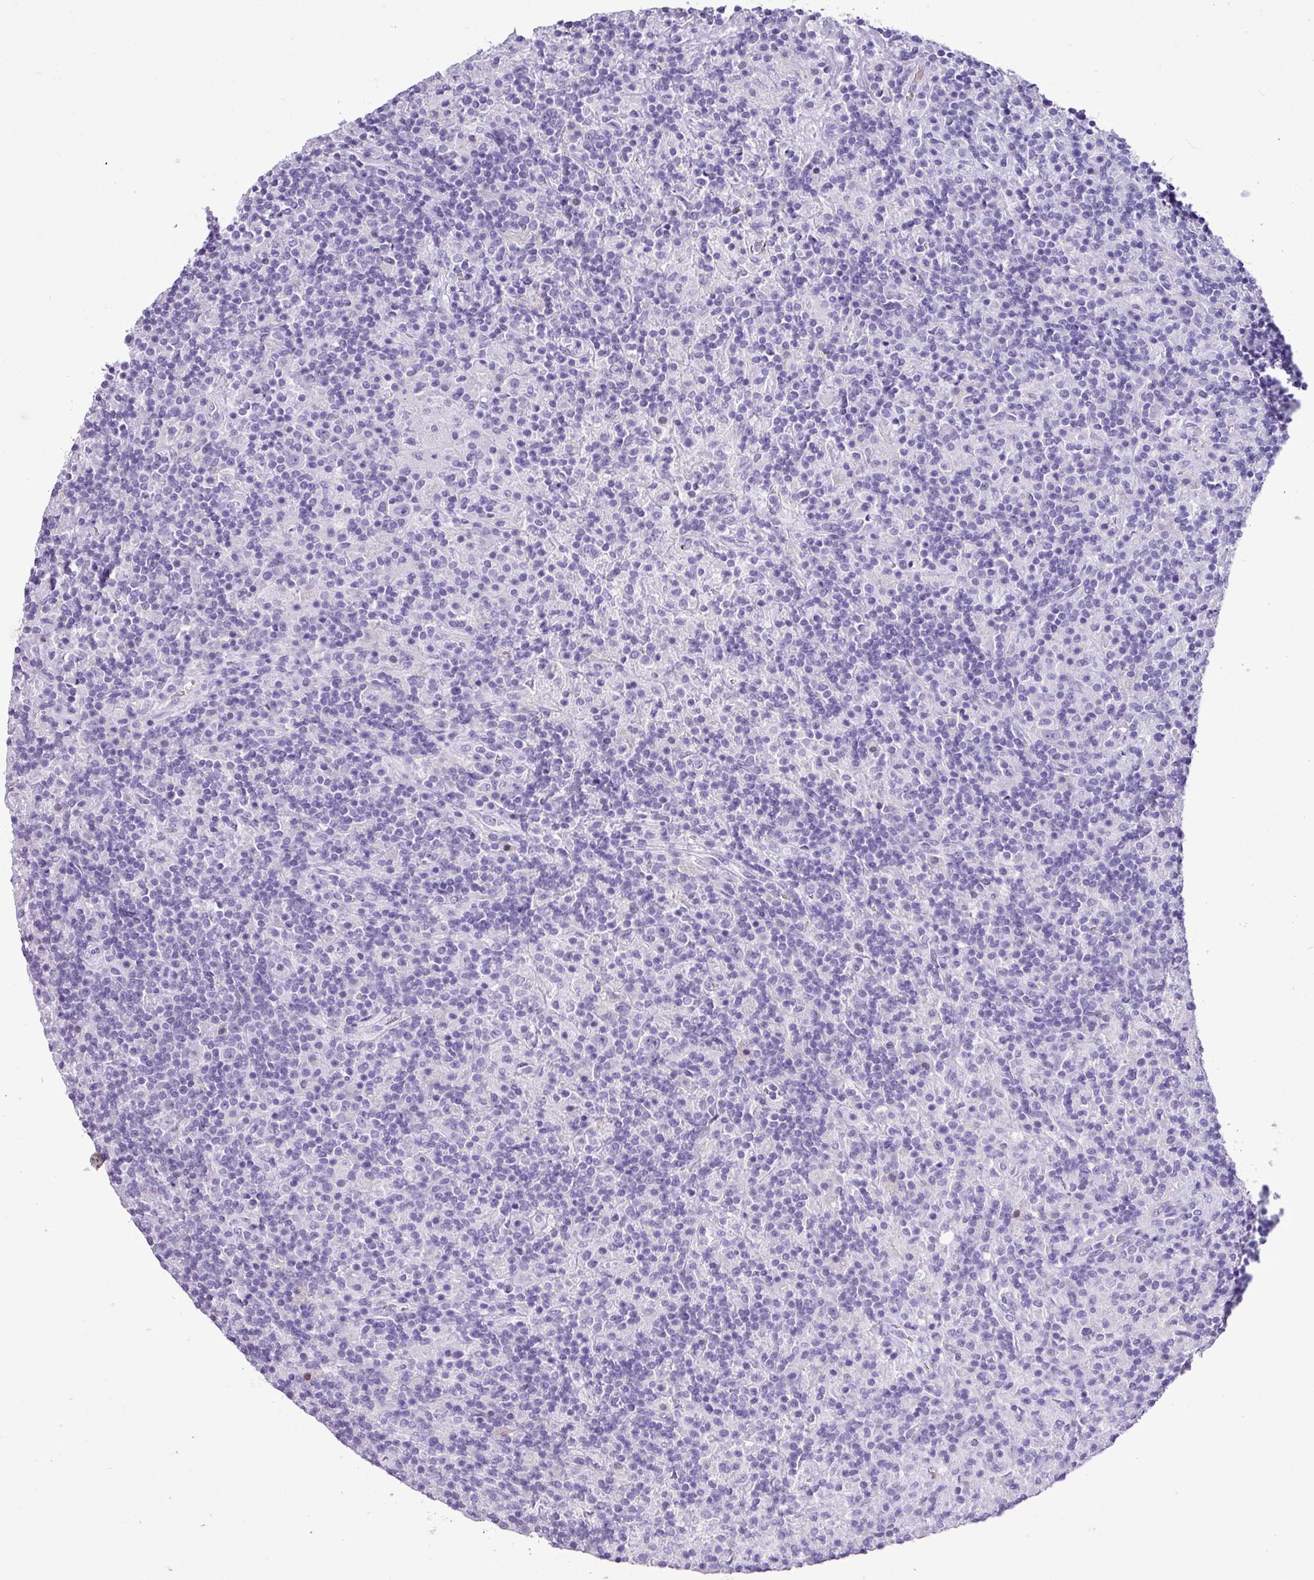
{"staining": {"intensity": "negative", "quantity": "none", "location": "none"}, "tissue": "lymphoma", "cell_type": "Tumor cells", "image_type": "cancer", "snomed": [{"axis": "morphology", "description": "Hodgkin's disease, NOS"}, {"axis": "topography", "description": "Lymph node"}], "caption": "IHC histopathology image of neoplastic tissue: human Hodgkin's disease stained with DAB shows no significant protein staining in tumor cells.", "gene": "ZSCAN5A", "patient": {"sex": "male", "age": 70}}